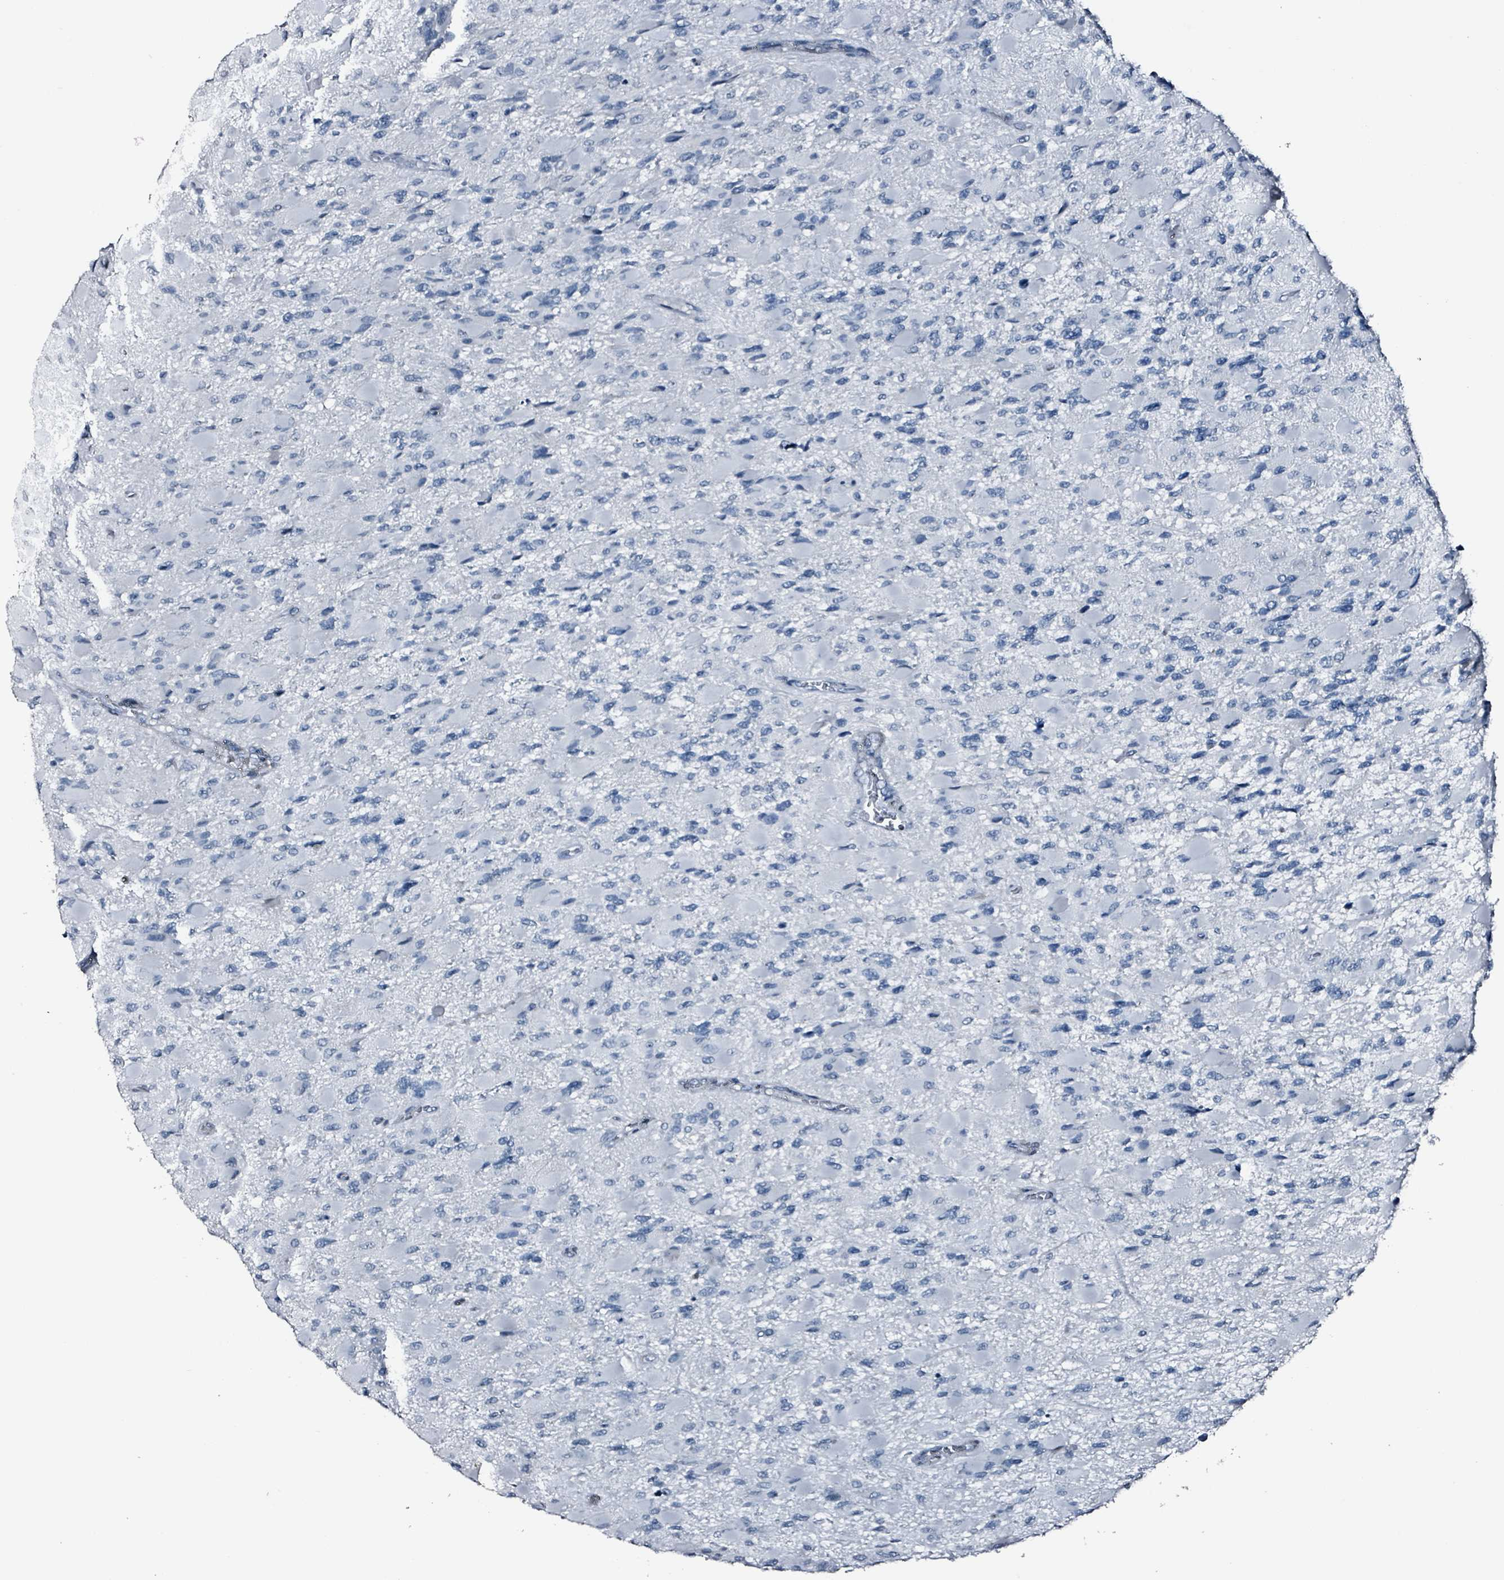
{"staining": {"intensity": "negative", "quantity": "none", "location": "none"}, "tissue": "glioma", "cell_type": "Tumor cells", "image_type": "cancer", "snomed": [{"axis": "morphology", "description": "Glioma, malignant, High grade"}, {"axis": "topography", "description": "Cerebral cortex"}], "caption": "A photomicrograph of glioma stained for a protein demonstrates no brown staining in tumor cells.", "gene": "CA9", "patient": {"sex": "female", "age": 36}}